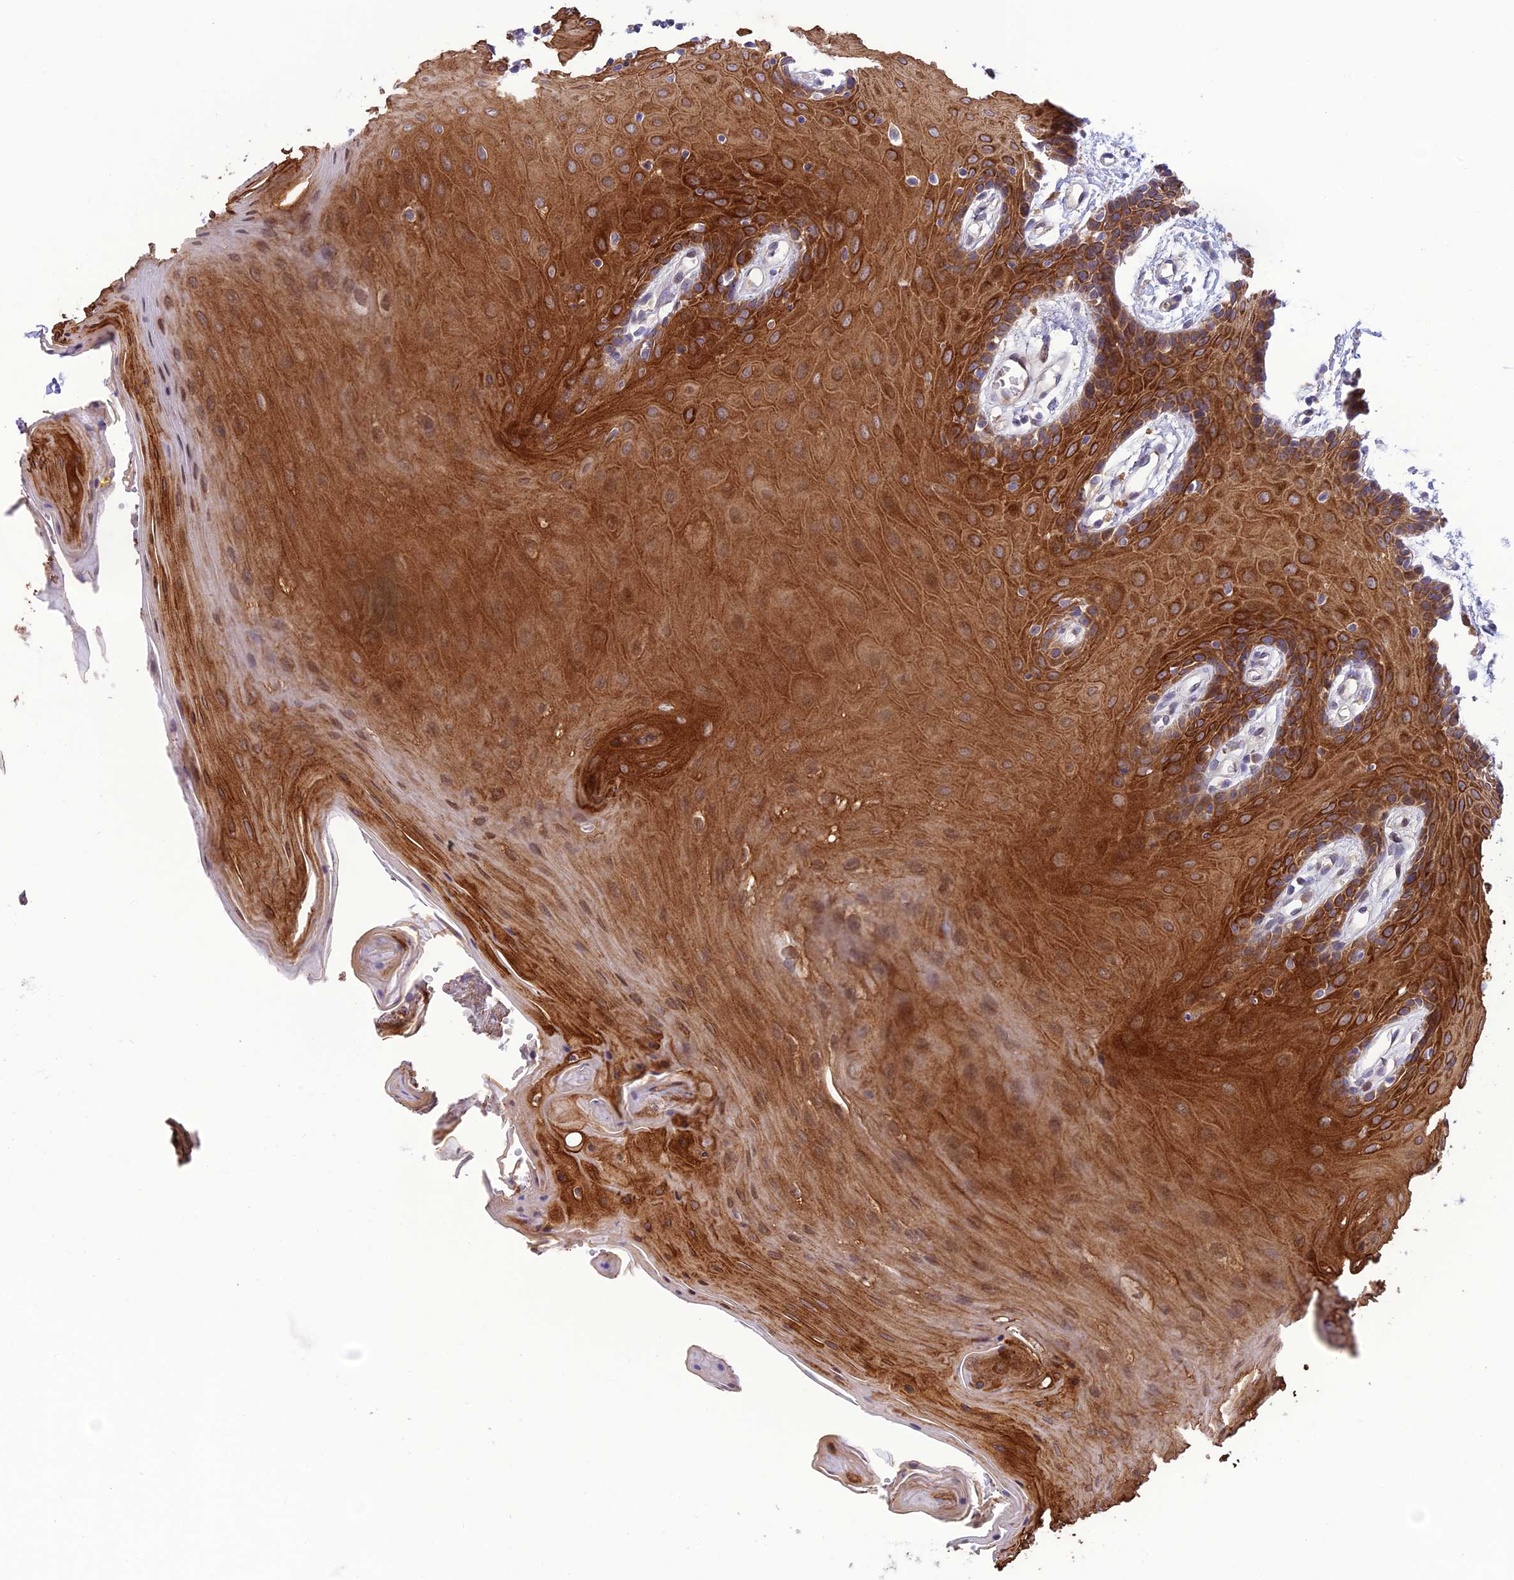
{"staining": {"intensity": "strong", "quantity": ">75%", "location": "cytoplasmic/membranous"}, "tissue": "oral mucosa", "cell_type": "Squamous epithelial cells", "image_type": "normal", "snomed": [{"axis": "morphology", "description": "Normal tissue, NOS"}, {"axis": "morphology", "description": "Squamous cell carcinoma, NOS"}, {"axis": "topography", "description": "Skeletal muscle"}, {"axis": "topography", "description": "Oral tissue"}, {"axis": "topography", "description": "Salivary gland"}, {"axis": "topography", "description": "Head-Neck"}], "caption": "A photomicrograph of oral mucosa stained for a protein demonstrates strong cytoplasmic/membranous brown staining in squamous epithelial cells.", "gene": "JMY", "patient": {"sex": "male", "age": 54}}